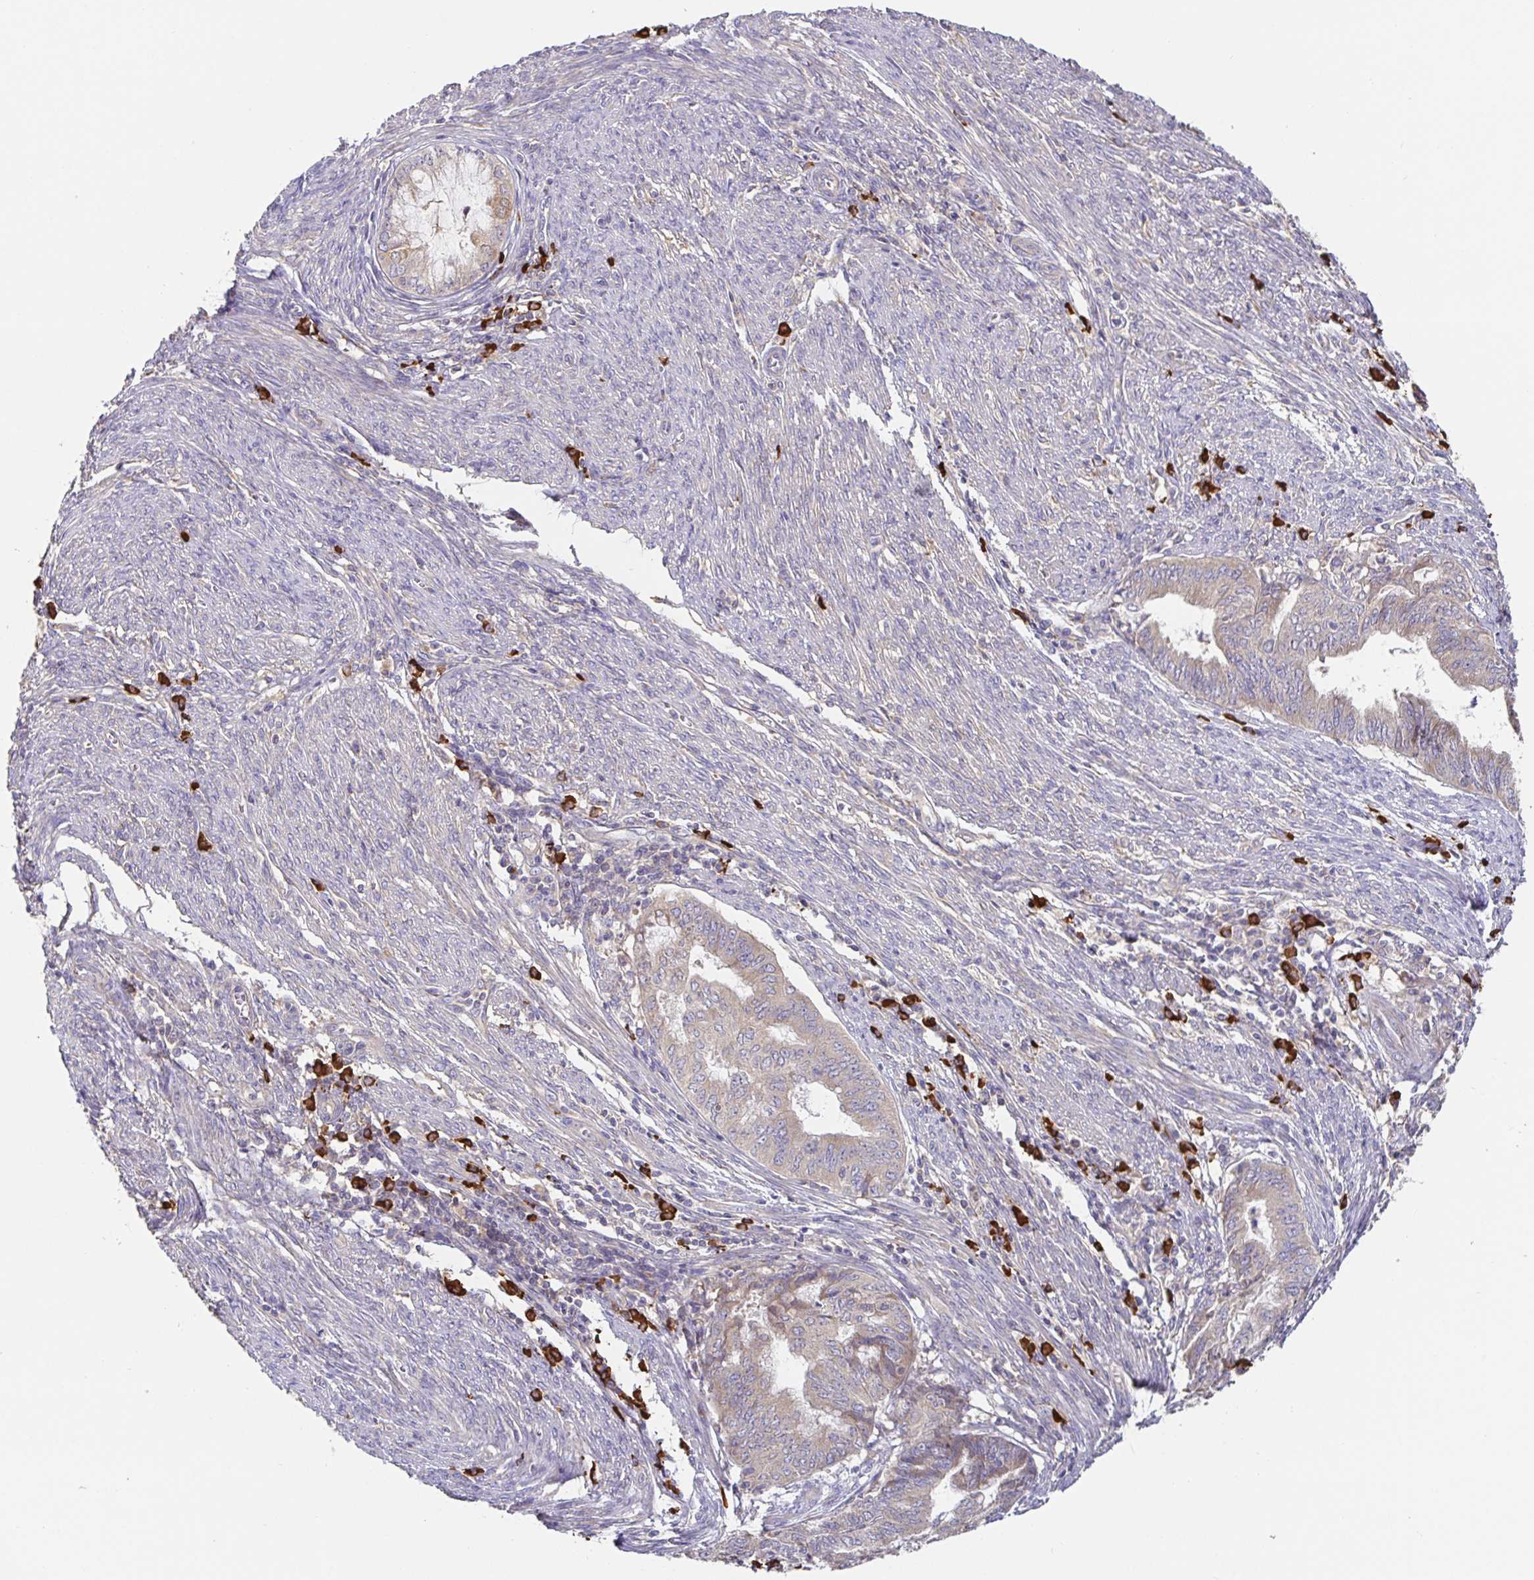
{"staining": {"intensity": "negative", "quantity": "none", "location": "none"}, "tissue": "endometrial cancer", "cell_type": "Tumor cells", "image_type": "cancer", "snomed": [{"axis": "morphology", "description": "Adenocarcinoma, NOS"}, {"axis": "topography", "description": "Endometrium"}], "caption": "A high-resolution photomicrograph shows IHC staining of endometrial cancer, which exhibits no significant staining in tumor cells.", "gene": "HAGH", "patient": {"sex": "female", "age": 79}}